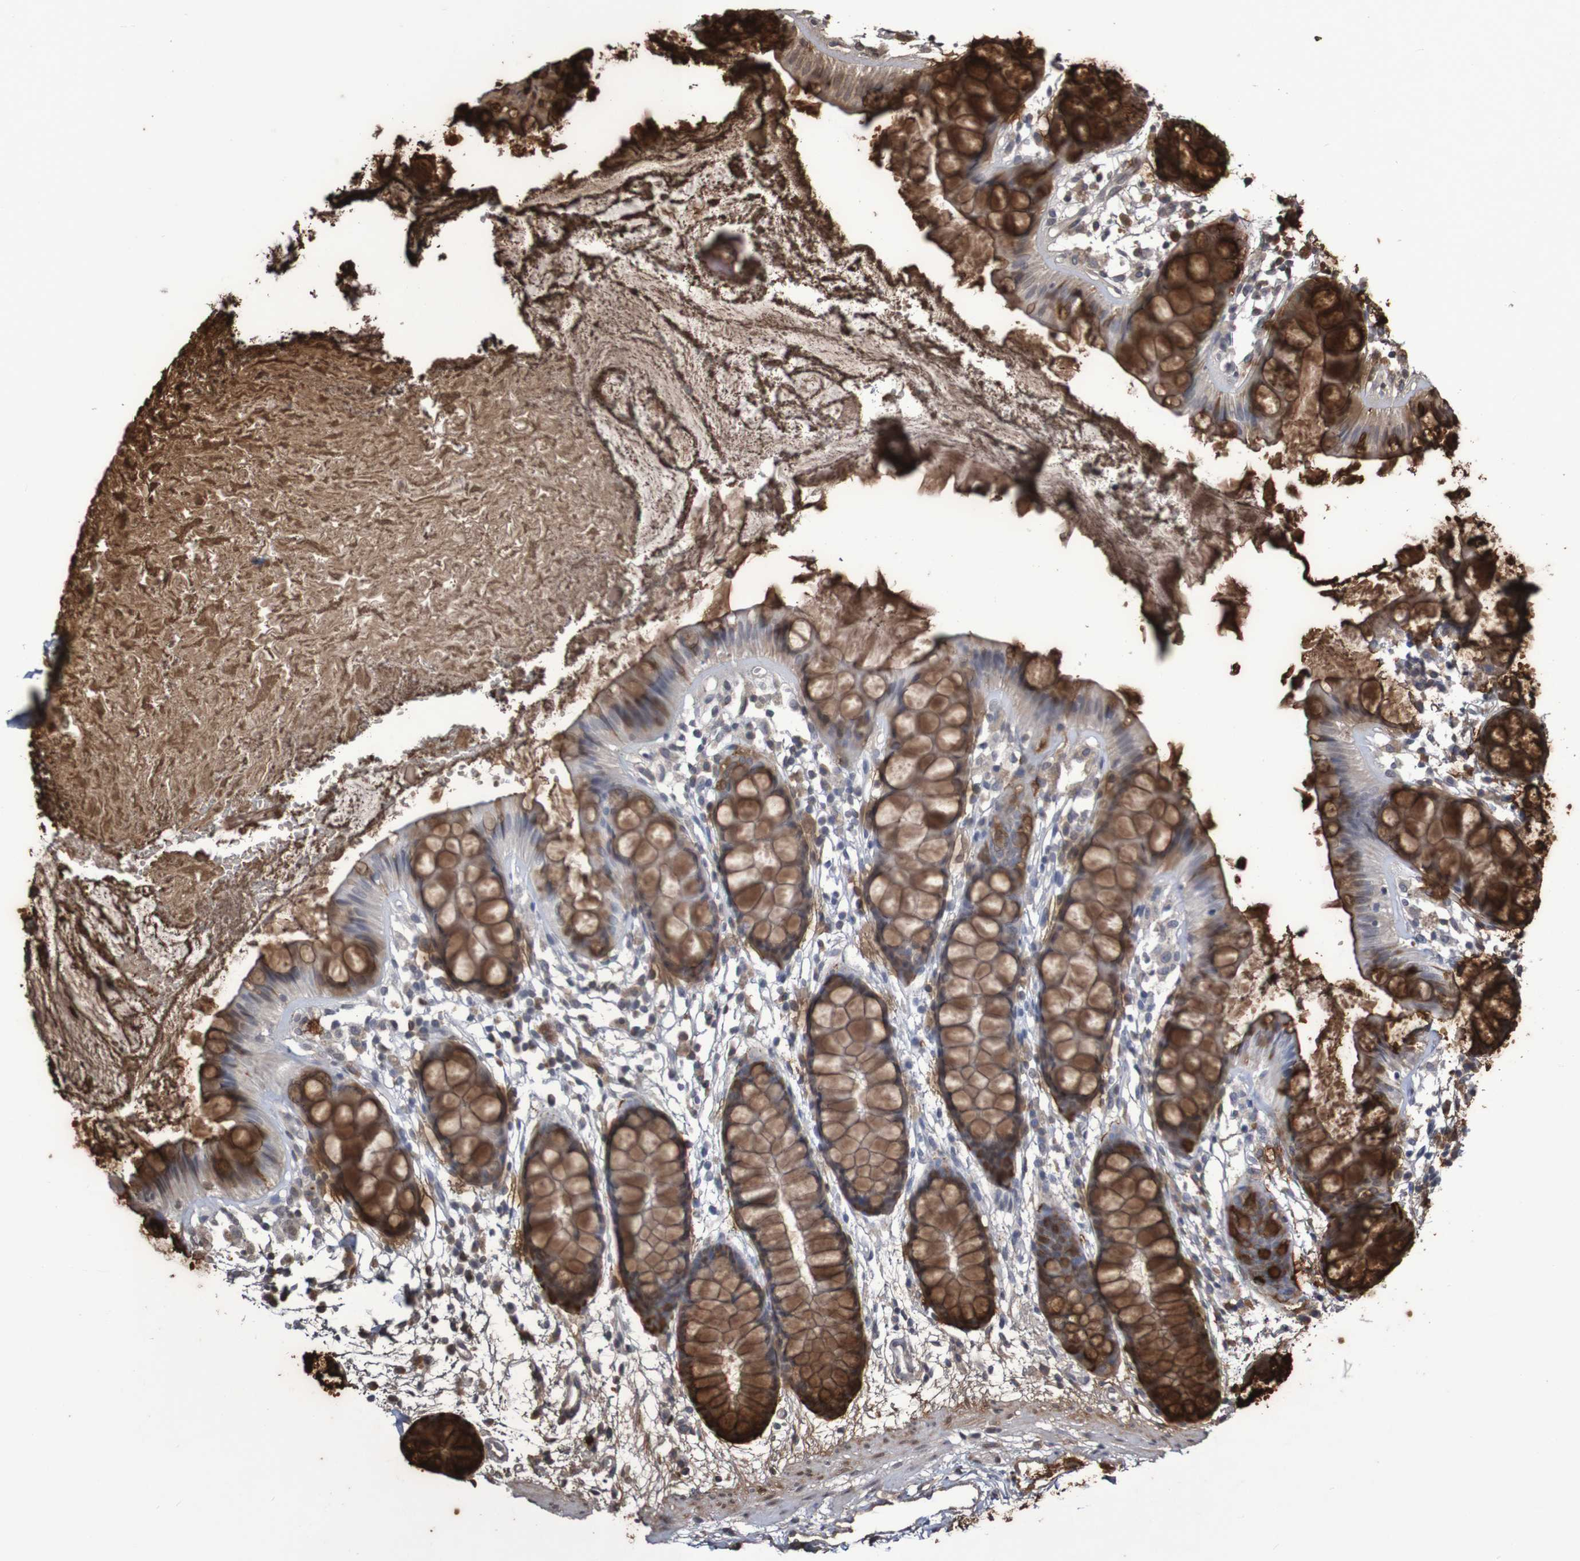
{"staining": {"intensity": "strong", "quantity": ">75%", "location": "cytoplasmic/membranous"}, "tissue": "rectum", "cell_type": "Glandular cells", "image_type": "normal", "snomed": [{"axis": "morphology", "description": "Normal tissue, NOS"}, {"axis": "topography", "description": "Rectum"}], "caption": "An immunohistochemistry (IHC) photomicrograph of unremarkable tissue is shown. Protein staining in brown shows strong cytoplasmic/membranous positivity in rectum within glandular cells. (DAB IHC with brightfield microscopy, high magnification).", "gene": "ITLN1", "patient": {"sex": "female", "age": 66}}